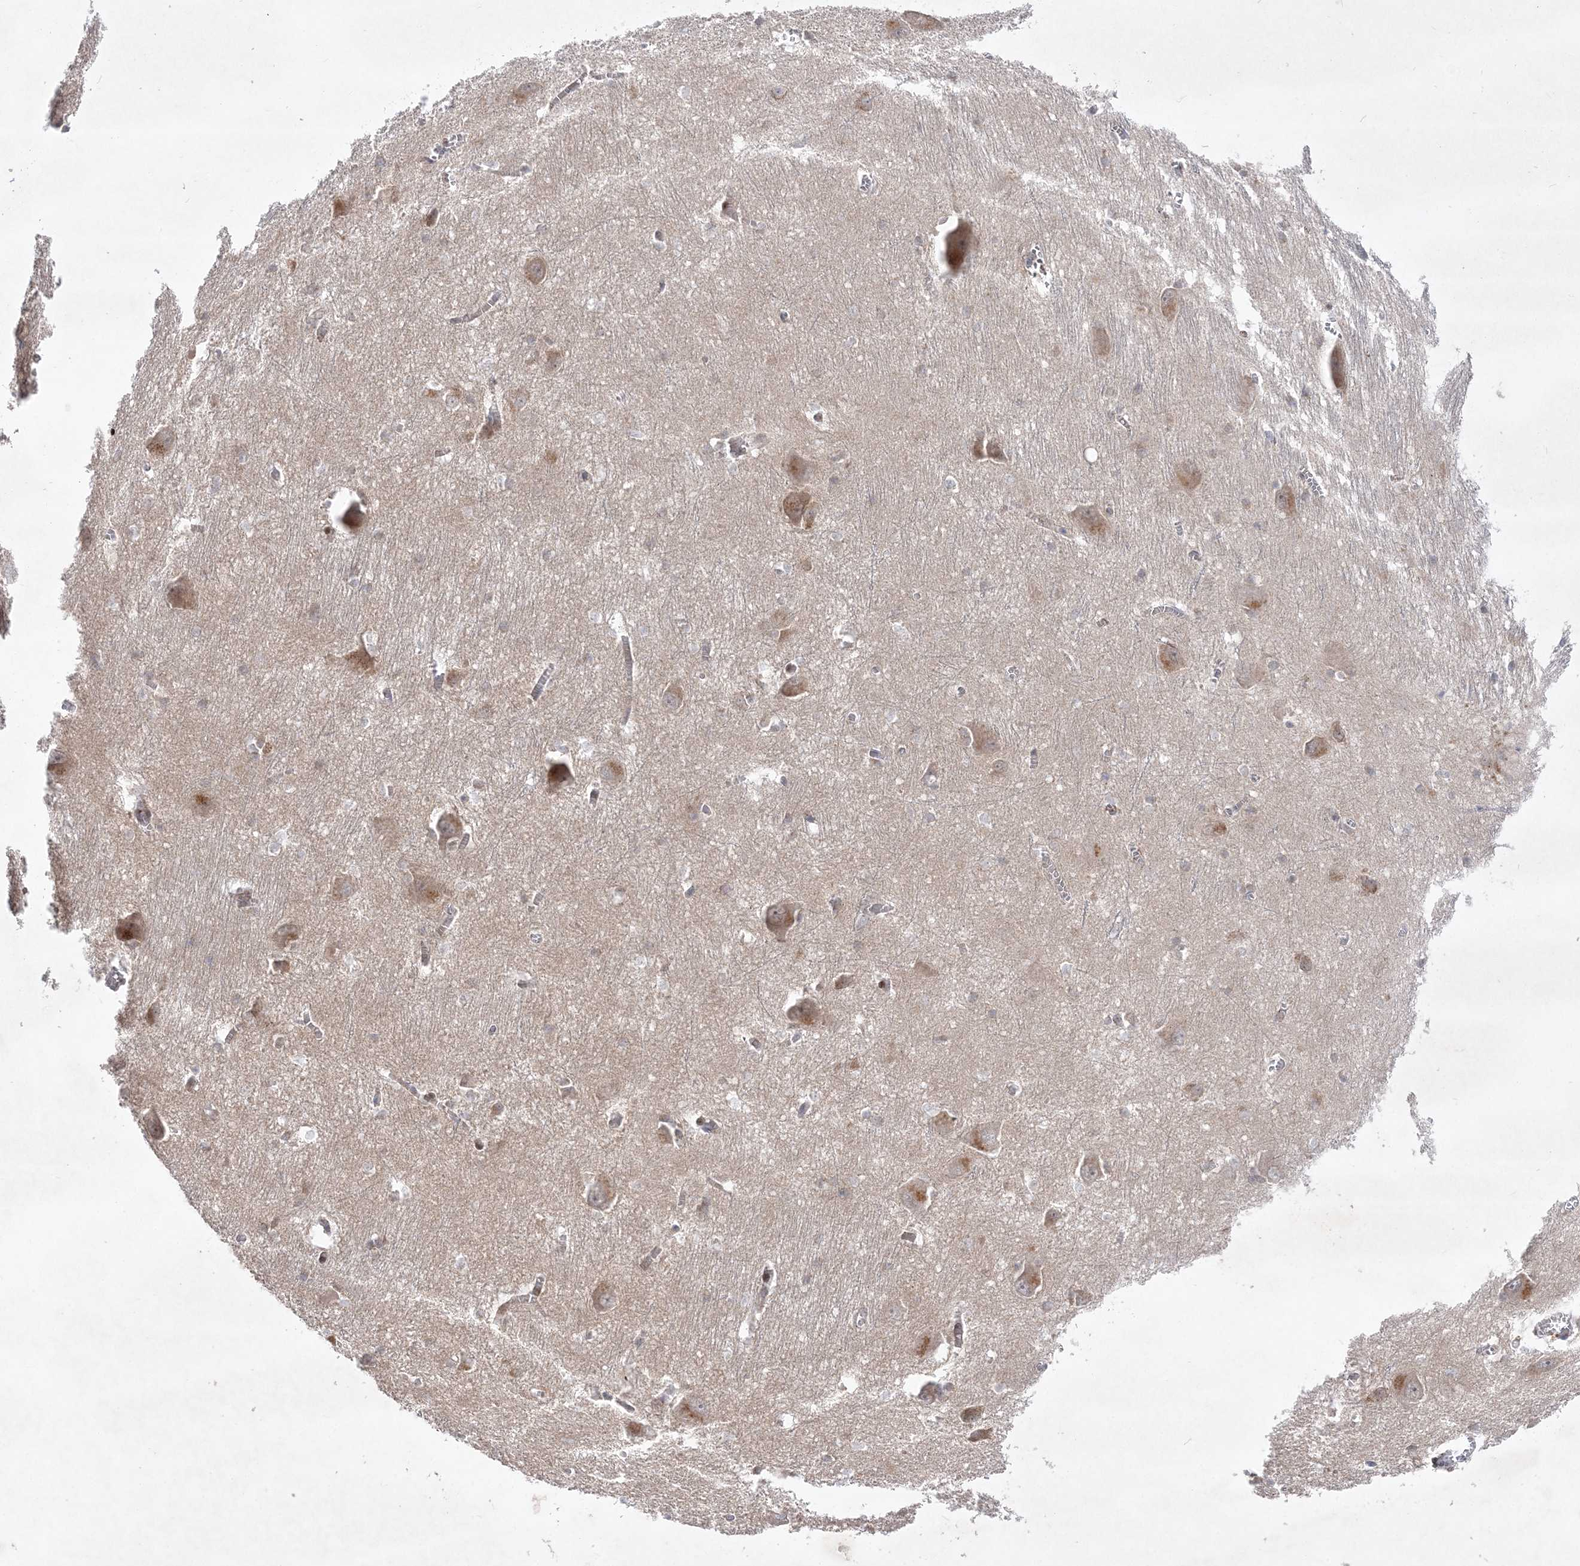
{"staining": {"intensity": "weak", "quantity": "<25%", "location": "cytoplasmic/membranous"}, "tissue": "caudate", "cell_type": "Glial cells", "image_type": "normal", "snomed": [{"axis": "morphology", "description": "Normal tissue, NOS"}, {"axis": "topography", "description": "Lateral ventricle wall"}], "caption": "DAB (3,3'-diaminobenzidine) immunohistochemical staining of unremarkable caudate displays no significant positivity in glial cells.", "gene": "CLNK", "patient": {"sex": "male", "age": 37}}